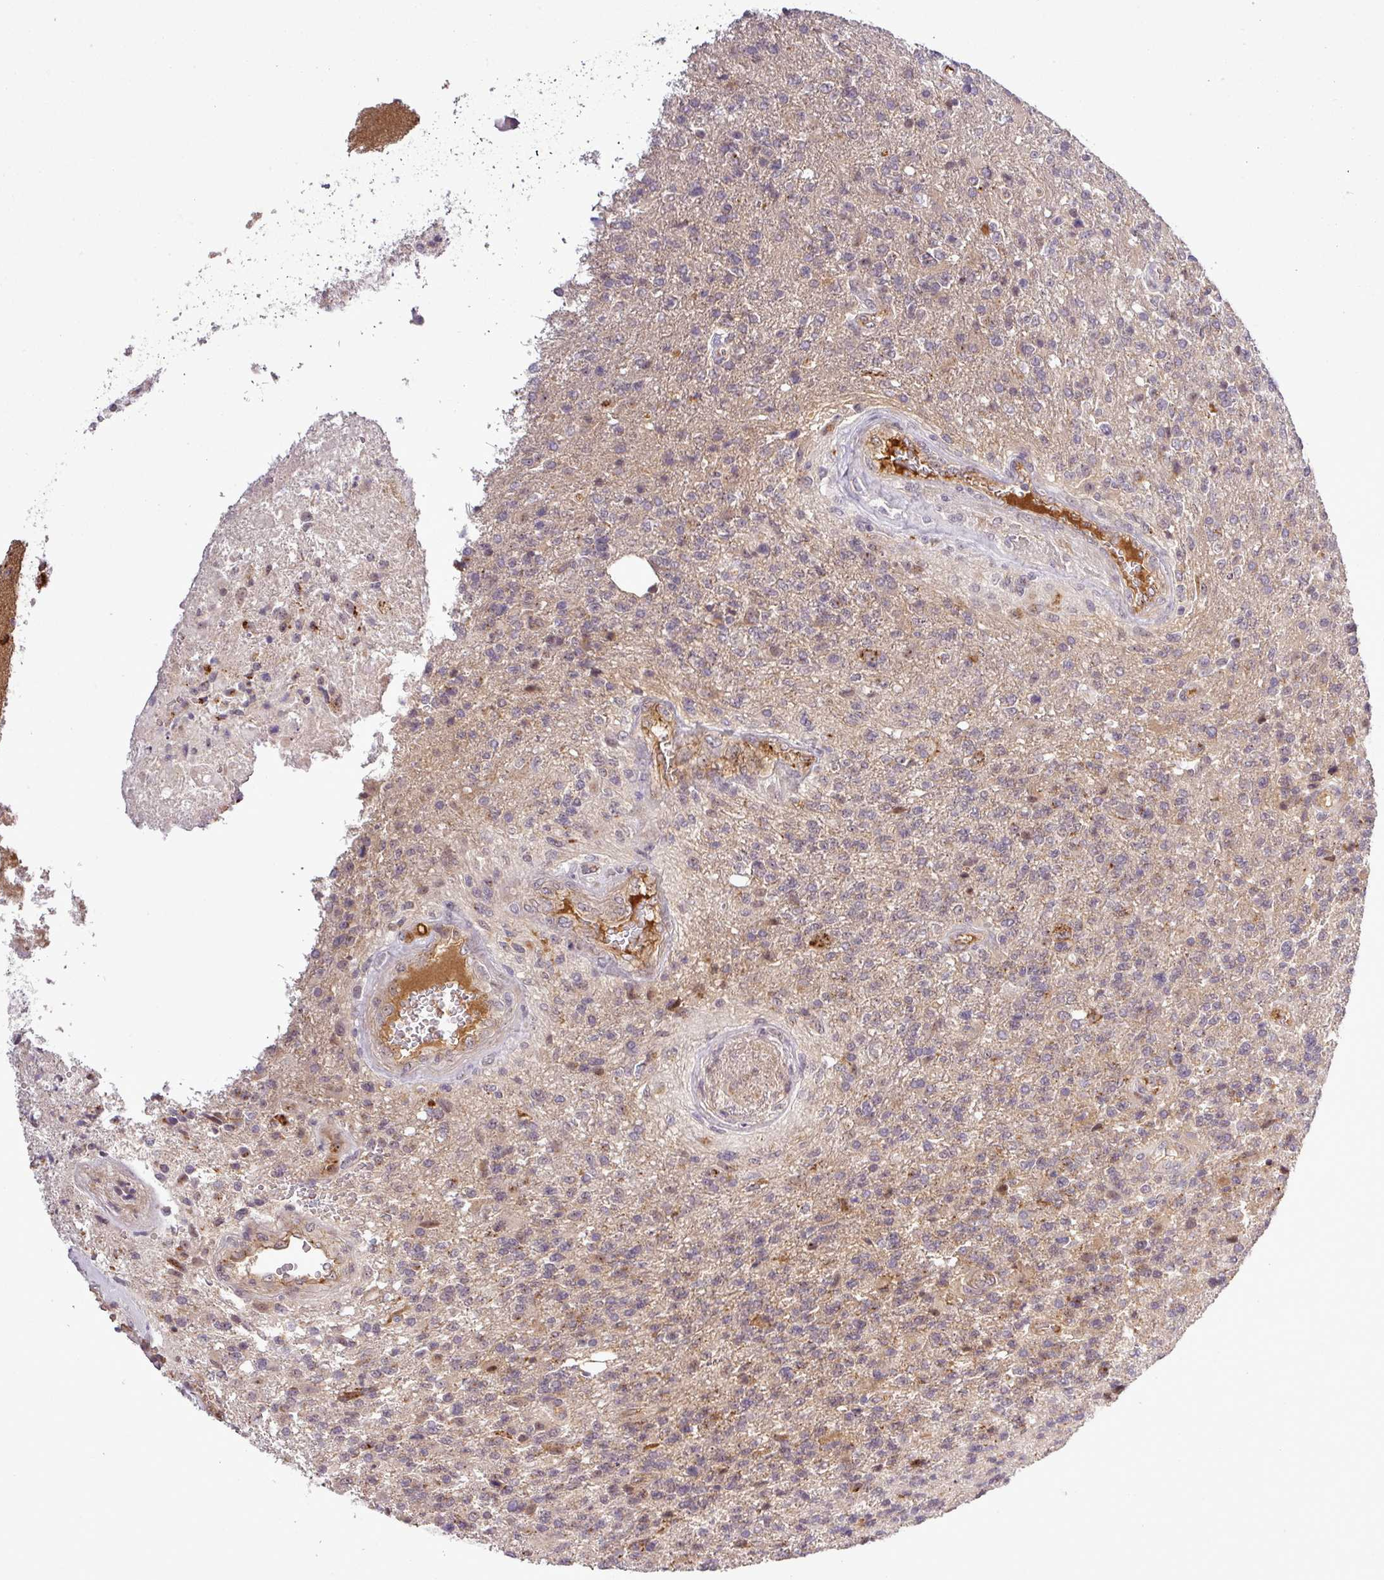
{"staining": {"intensity": "negative", "quantity": "none", "location": "none"}, "tissue": "glioma", "cell_type": "Tumor cells", "image_type": "cancer", "snomed": [{"axis": "morphology", "description": "Glioma, malignant, High grade"}, {"axis": "topography", "description": "Brain"}], "caption": "The micrograph shows no significant staining in tumor cells of glioma. Nuclei are stained in blue.", "gene": "PCDH1", "patient": {"sex": "male", "age": 56}}